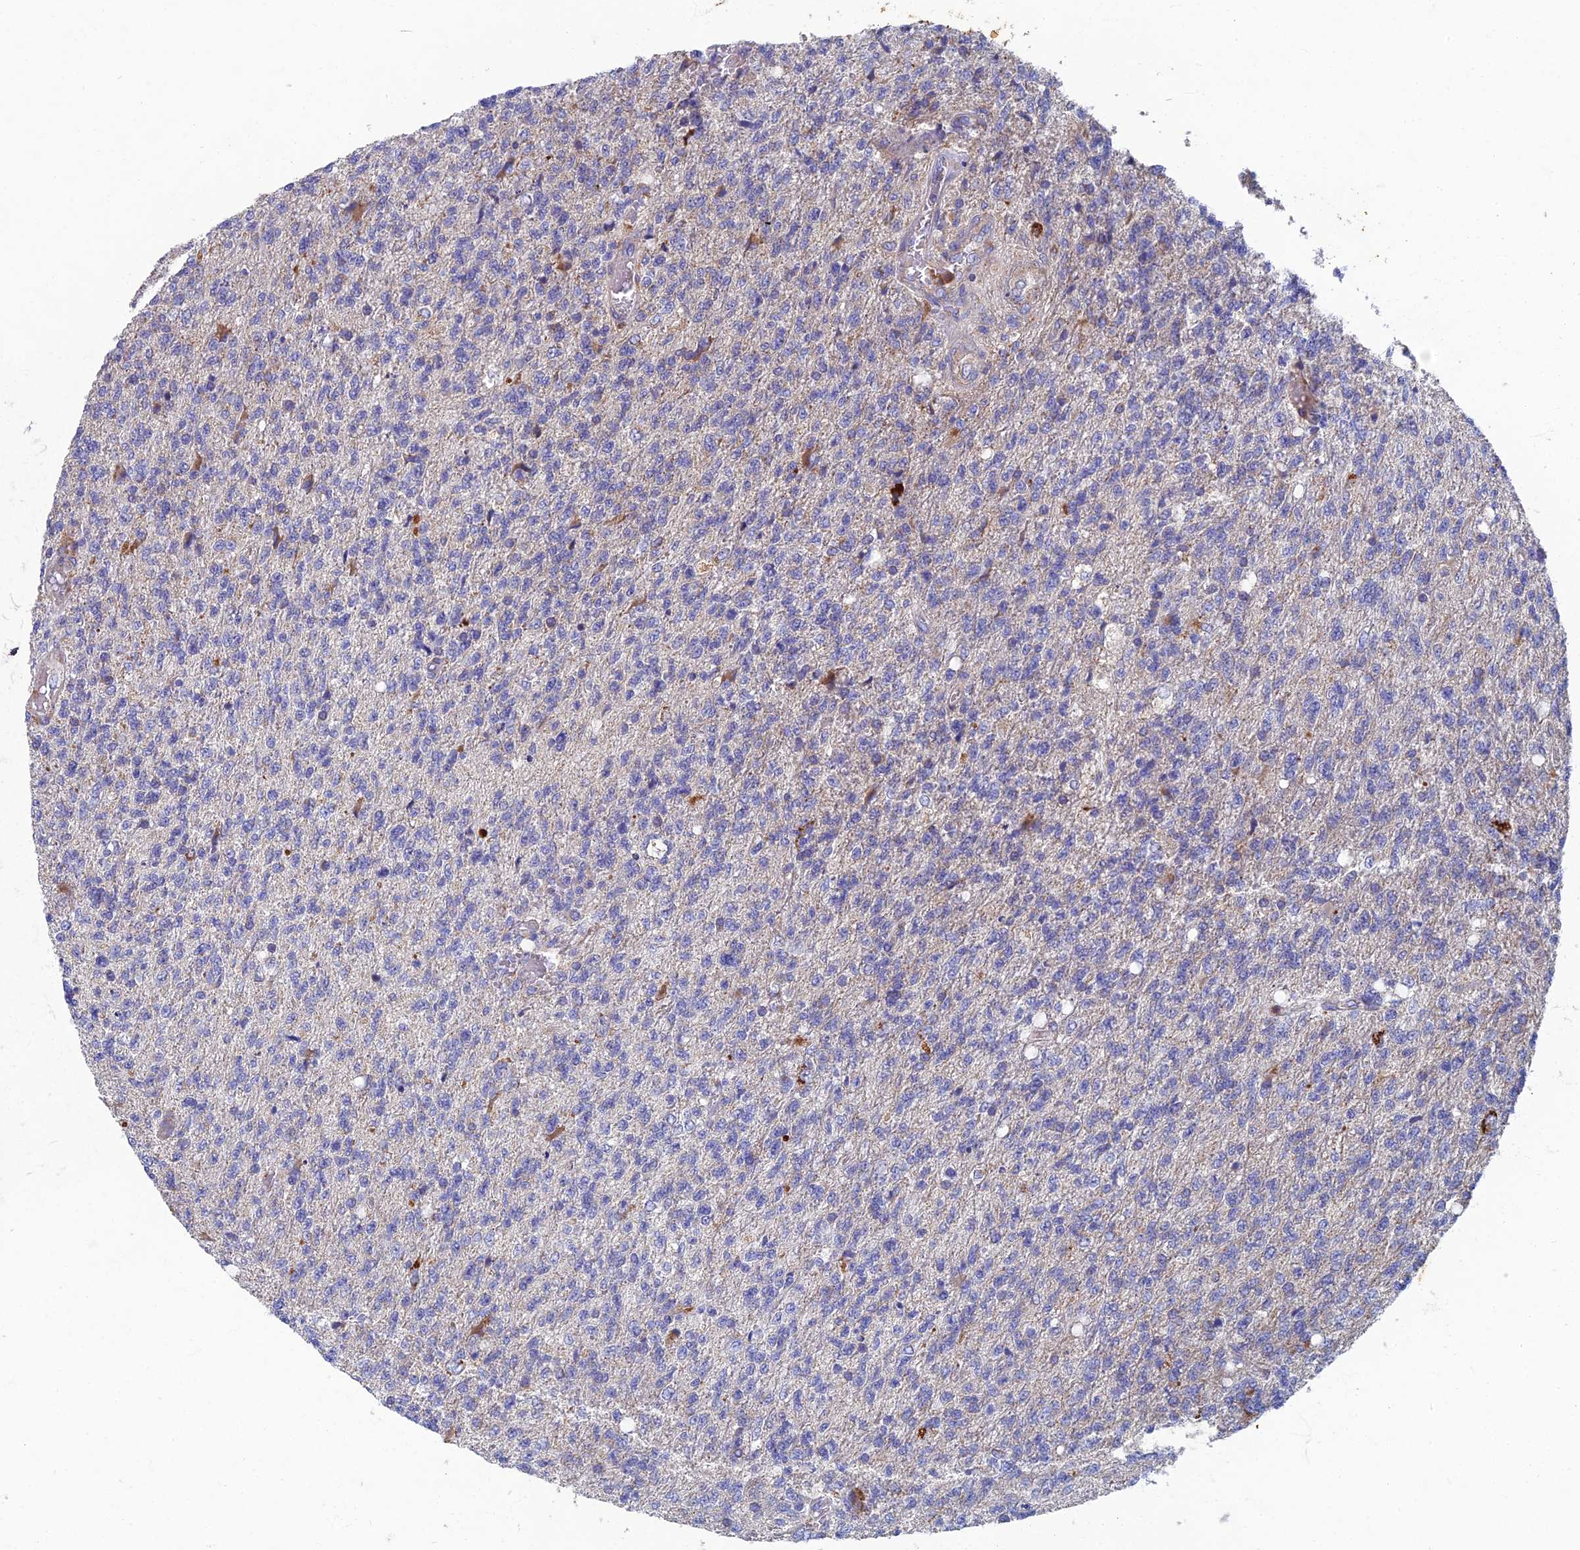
{"staining": {"intensity": "negative", "quantity": "none", "location": "none"}, "tissue": "glioma", "cell_type": "Tumor cells", "image_type": "cancer", "snomed": [{"axis": "morphology", "description": "Glioma, malignant, High grade"}, {"axis": "topography", "description": "Brain"}], "caption": "Tumor cells show no significant expression in glioma.", "gene": "RNASEK", "patient": {"sex": "male", "age": 56}}